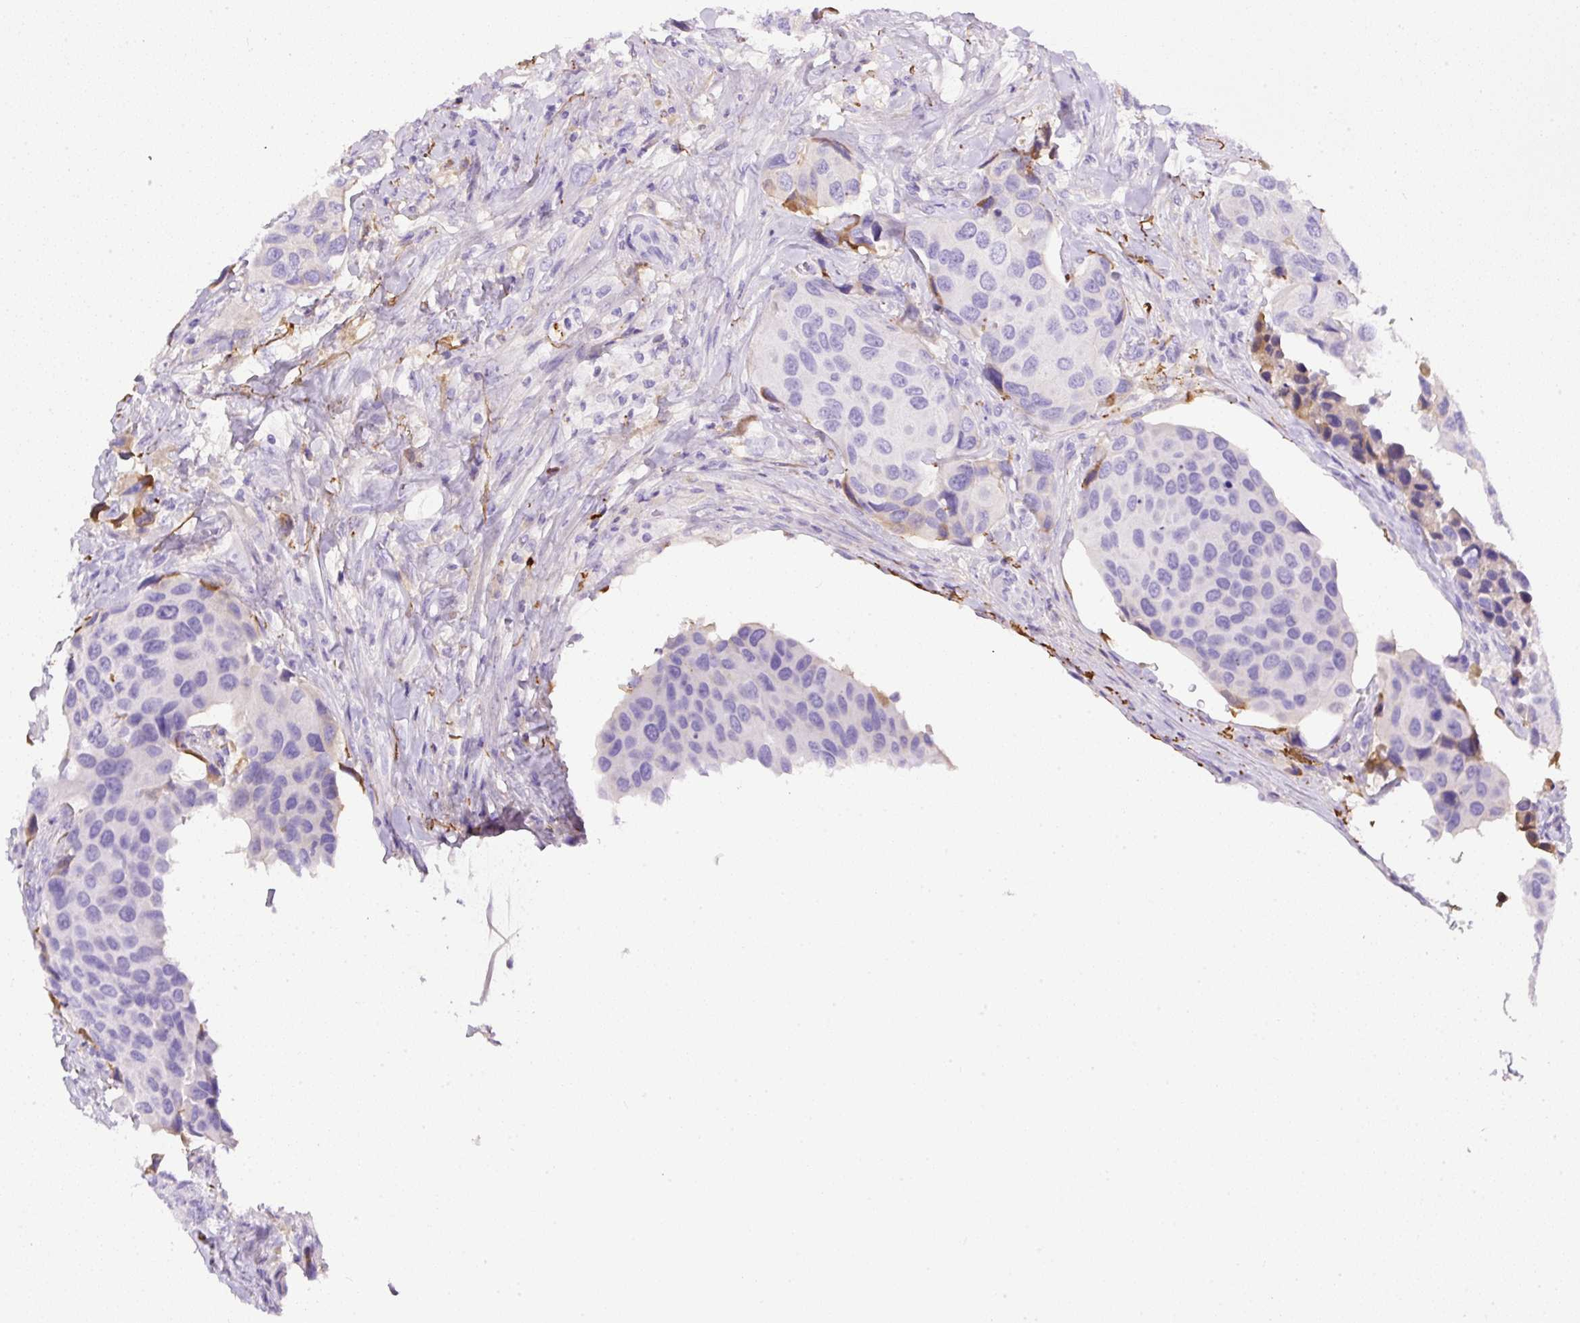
{"staining": {"intensity": "negative", "quantity": "none", "location": "none"}, "tissue": "urothelial cancer", "cell_type": "Tumor cells", "image_type": "cancer", "snomed": [{"axis": "morphology", "description": "Urothelial carcinoma, High grade"}, {"axis": "topography", "description": "Urinary bladder"}], "caption": "Tumor cells are negative for brown protein staining in urothelial cancer.", "gene": "APCS", "patient": {"sex": "male", "age": 74}}